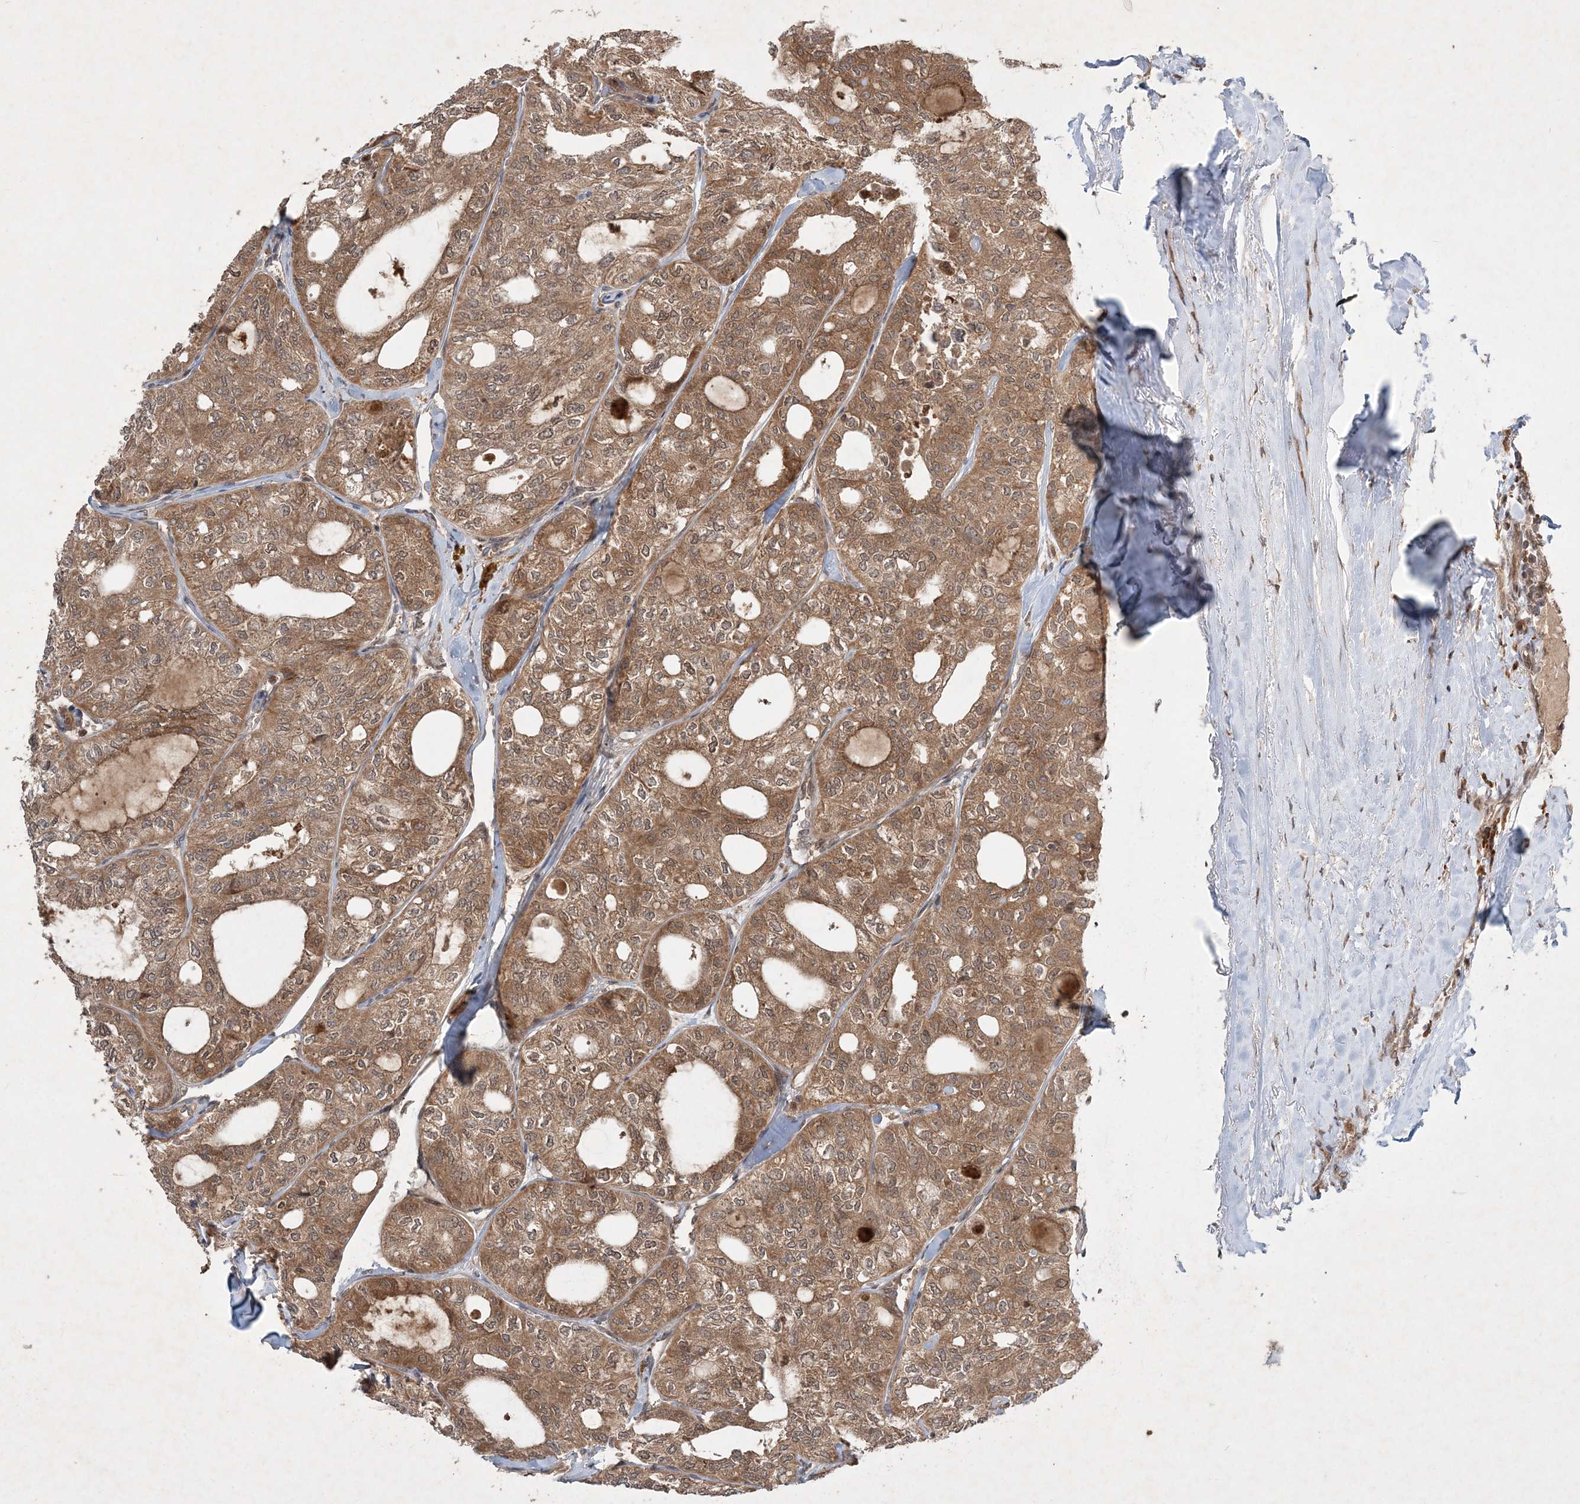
{"staining": {"intensity": "moderate", "quantity": ">75%", "location": "cytoplasmic/membranous"}, "tissue": "thyroid cancer", "cell_type": "Tumor cells", "image_type": "cancer", "snomed": [{"axis": "morphology", "description": "Follicular adenoma carcinoma, NOS"}, {"axis": "topography", "description": "Thyroid gland"}], "caption": "Protein expression analysis of thyroid follicular adenoma carcinoma demonstrates moderate cytoplasmic/membranous expression in approximately >75% of tumor cells.", "gene": "UBR3", "patient": {"sex": "male", "age": 75}}